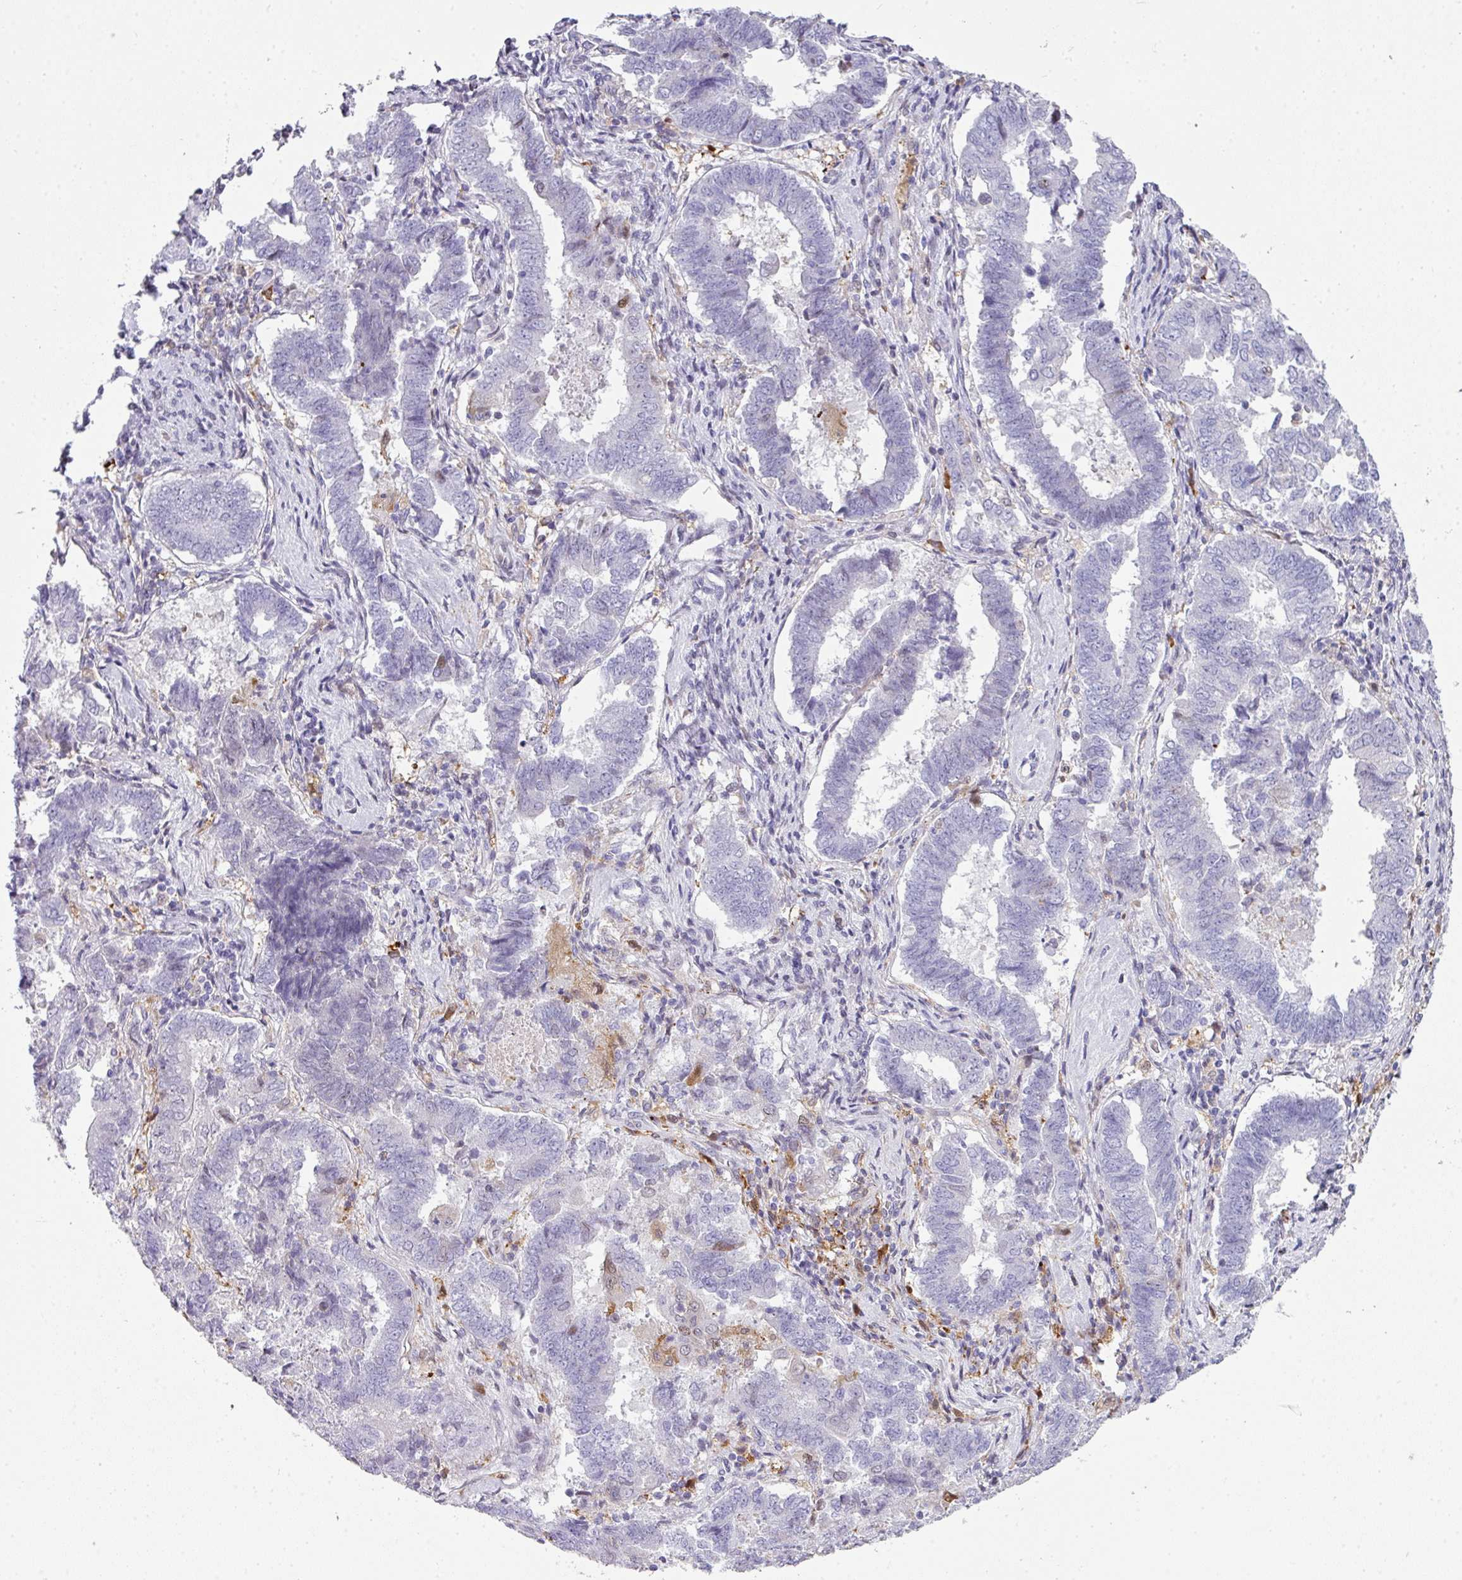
{"staining": {"intensity": "negative", "quantity": "none", "location": "none"}, "tissue": "endometrial cancer", "cell_type": "Tumor cells", "image_type": "cancer", "snomed": [{"axis": "morphology", "description": "Adenocarcinoma, NOS"}, {"axis": "topography", "description": "Endometrium"}], "caption": "DAB (3,3'-diaminobenzidine) immunohistochemical staining of human adenocarcinoma (endometrial) displays no significant expression in tumor cells.", "gene": "PLK1", "patient": {"sex": "female", "age": 72}}